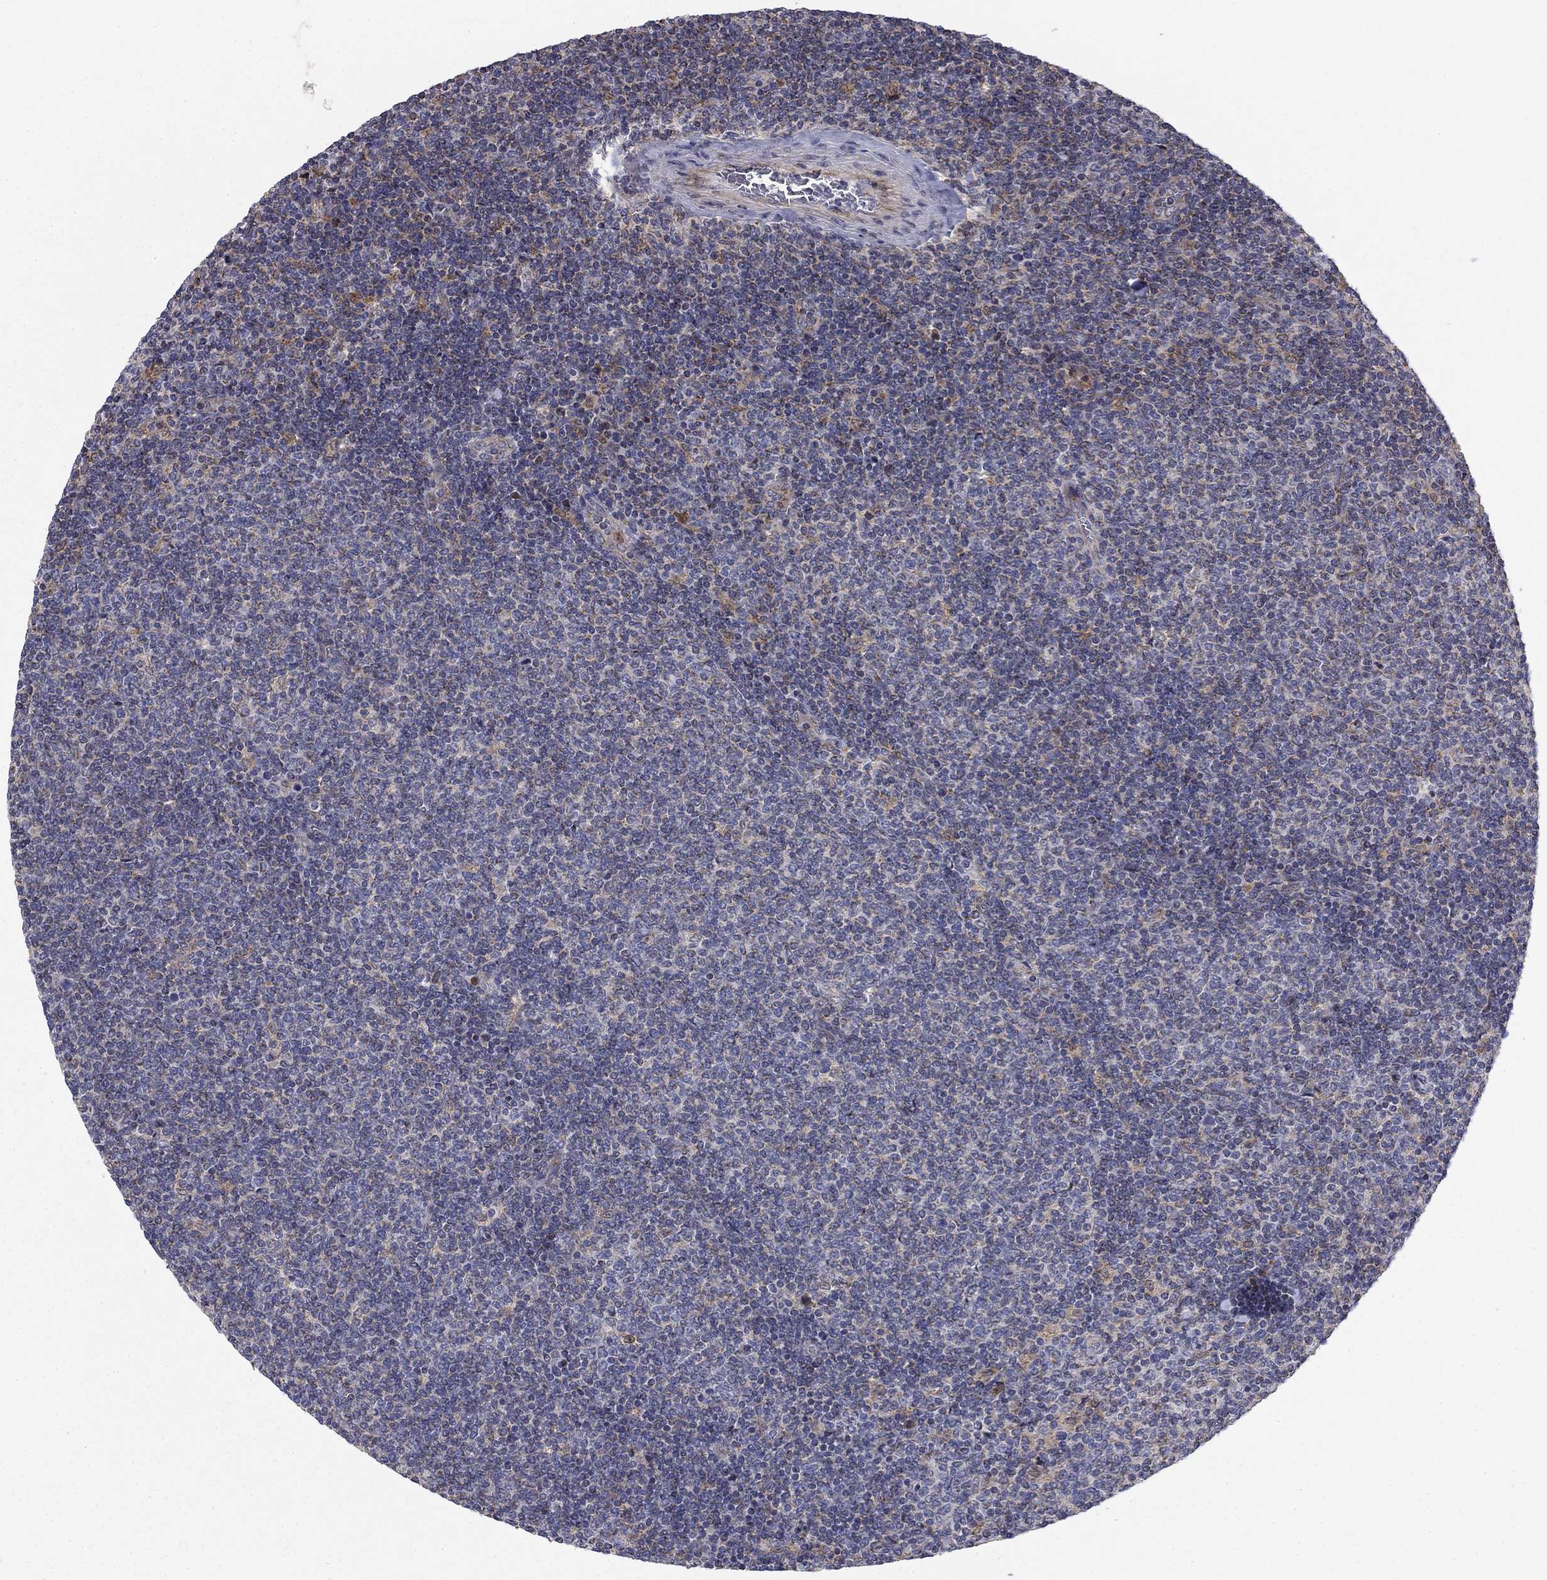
{"staining": {"intensity": "negative", "quantity": "none", "location": "none"}, "tissue": "lymphoma", "cell_type": "Tumor cells", "image_type": "cancer", "snomed": [{"axis": "morphology", "description": "Malignant lymphoma, non-Hodgkin's type, Low grade"}, {"axis": "topography", "description": "Lymph node"}], "caption": "A high-resolution histopathology image shows immunohistochemistry (IHC) staining of lymphoma, which demonstrates no significant staining in tumor cells.", "gene": "MMAA", "patient": {"sex": "male", "age": 52}}